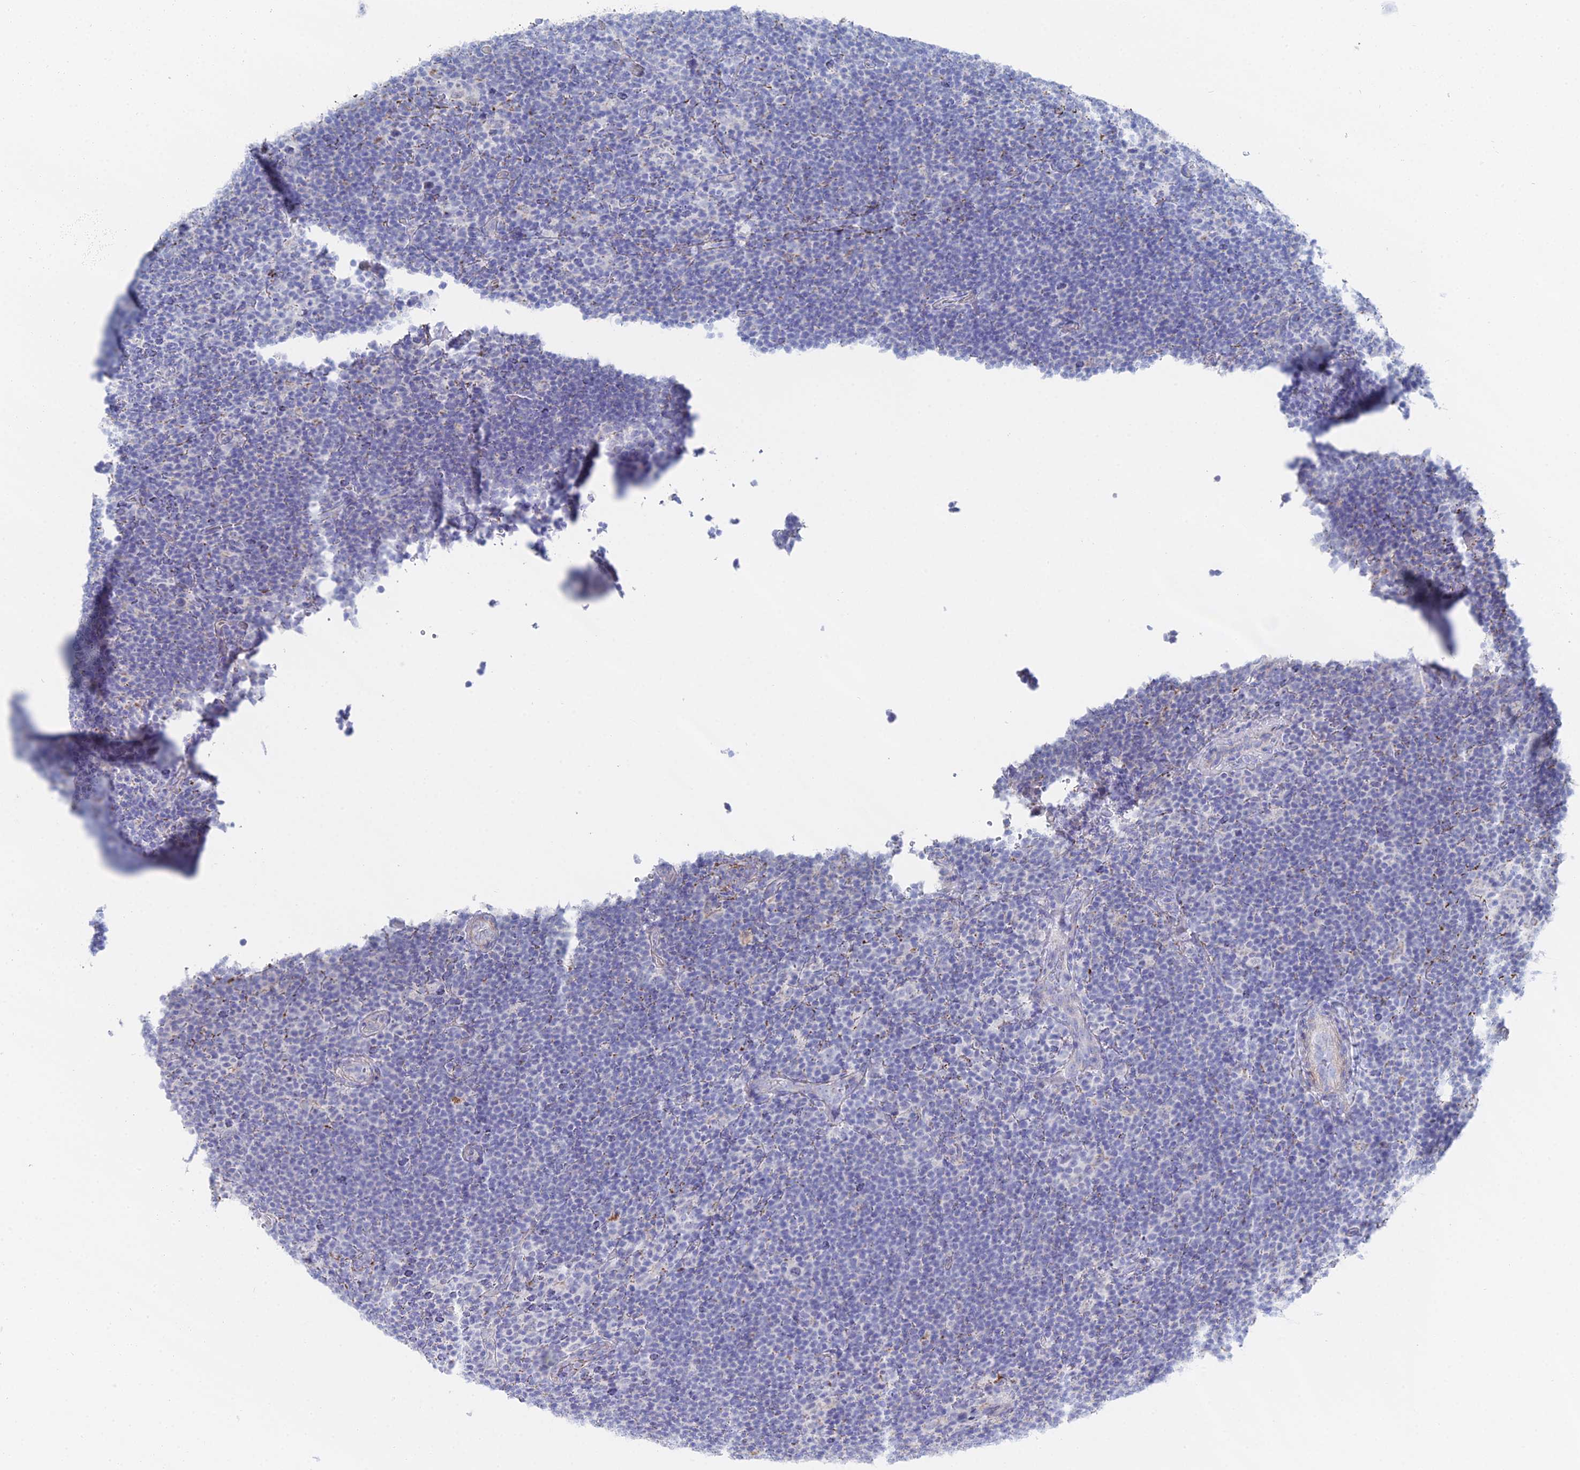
{"staining": {"intensity": "negative", "quantity": "none", "location": "none"}, "tissue": "lymphoma", "cell_type": "Tumor cells", "image_type": "cancer", "snomed": [{"axis": "morphology", "description": "Hodgkin's disease, NOS"}, {"axis": "topography", "description": "Lymph node"}], "caption": "A photomicrograph of human Hodgkin's disease is negative for staining in tumor cells.", "gene": "DHX34", "patient": {"sex": "female", "age": 57}}